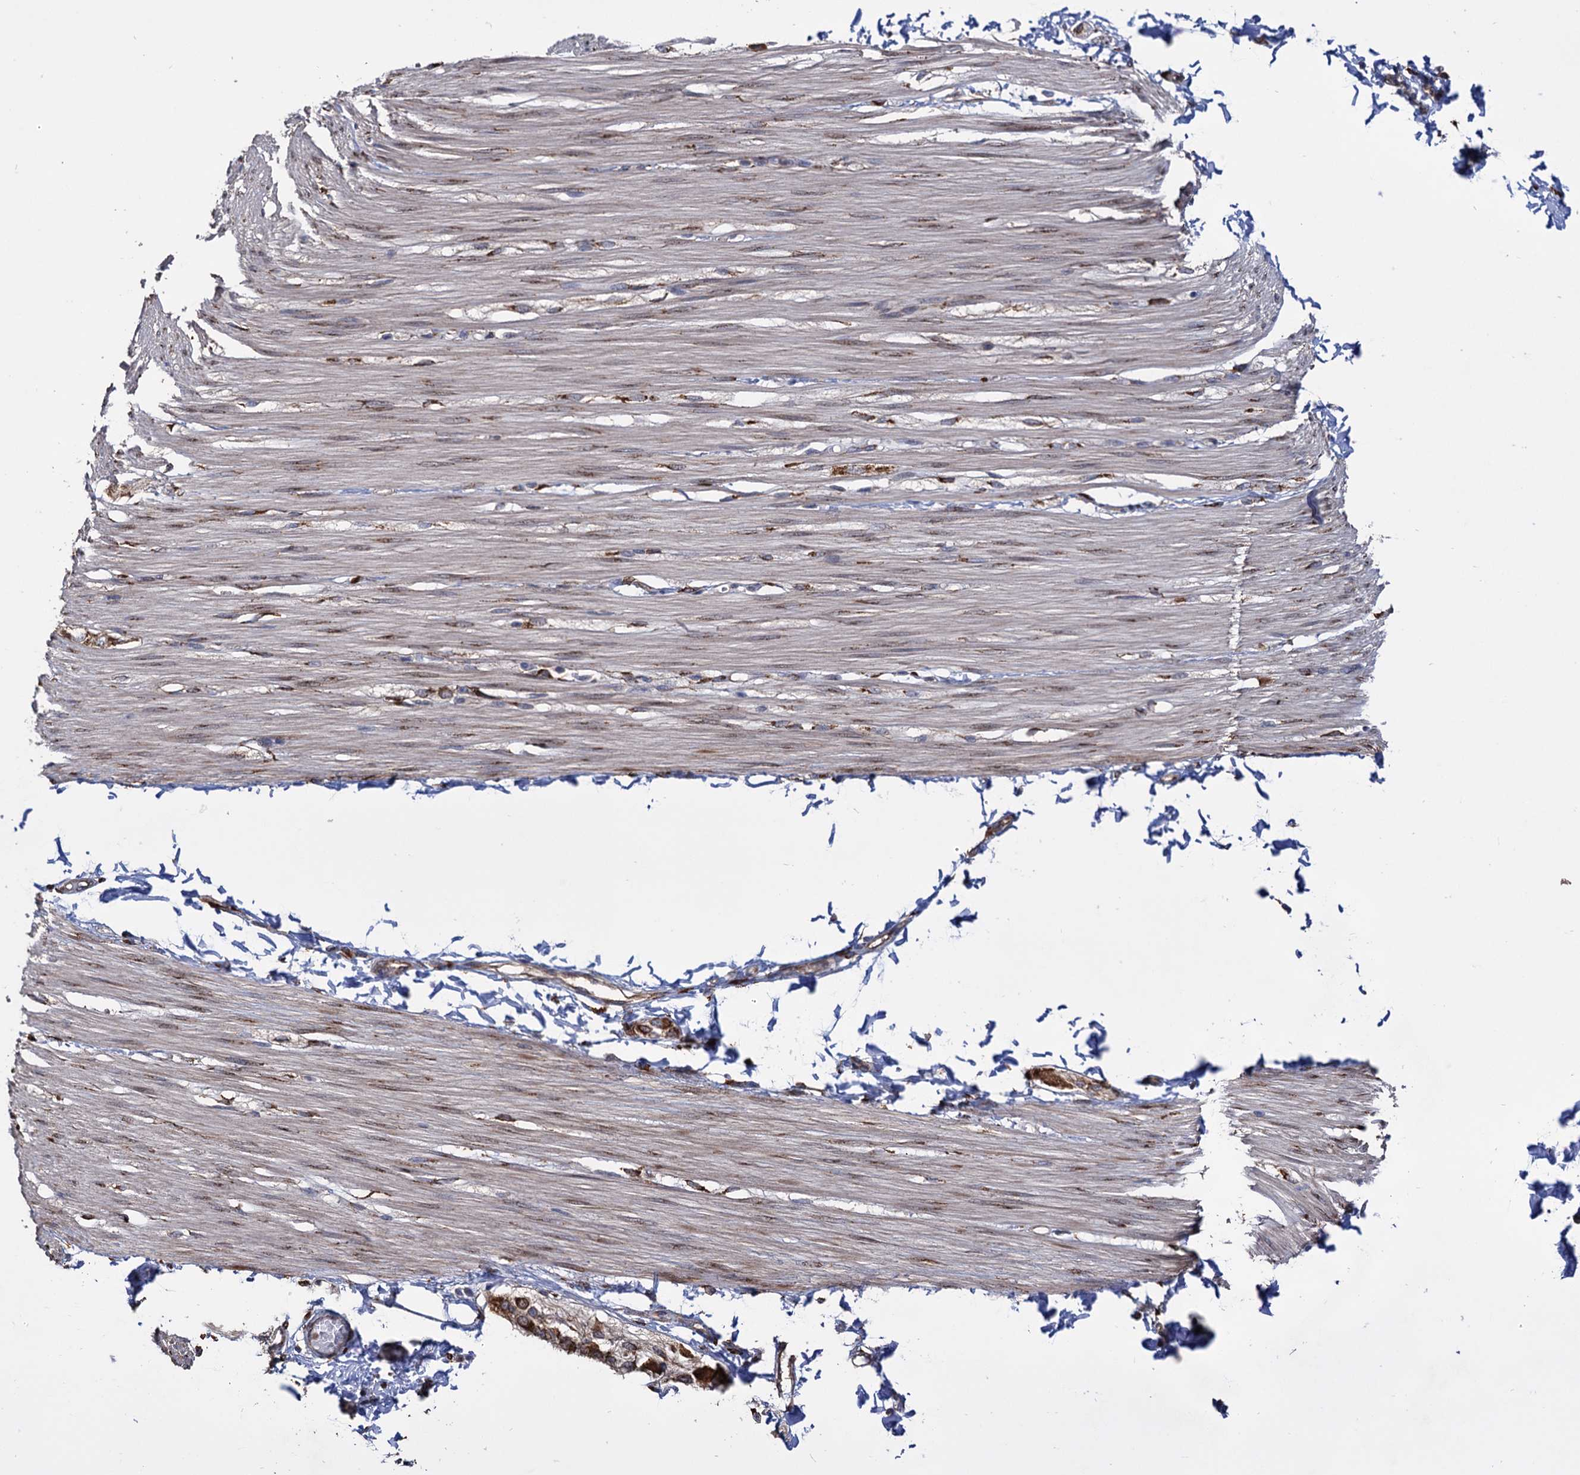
{"staining": {"intensity": "moderate", "quantity": ">75%", "location": "cytoplasmic/membranous"}, "tissue": "smooth muscle", "cell_type": "Smooth muscle cells", "image_type": "normal", "snomed": [{"axis": "morphology", "description": "Normal tissue, NOS"}, {"axis": "morphology", "description": "Adenocarcinoma, NOS"}, {"axis": "topography", "description": "Colon"}, {"axis": "topography", "description": "Peripheral nerve tissue"}], "caption": "Approximately >75% of smooth muscle cells in unremarkable human smooth muscle exhibit moderate cytoplasmic/membranous protein positivity as visualized by brown immunohistochemical staining.", "gene": "CDAN1", "patient": {"sex": "male", "age": 14}}